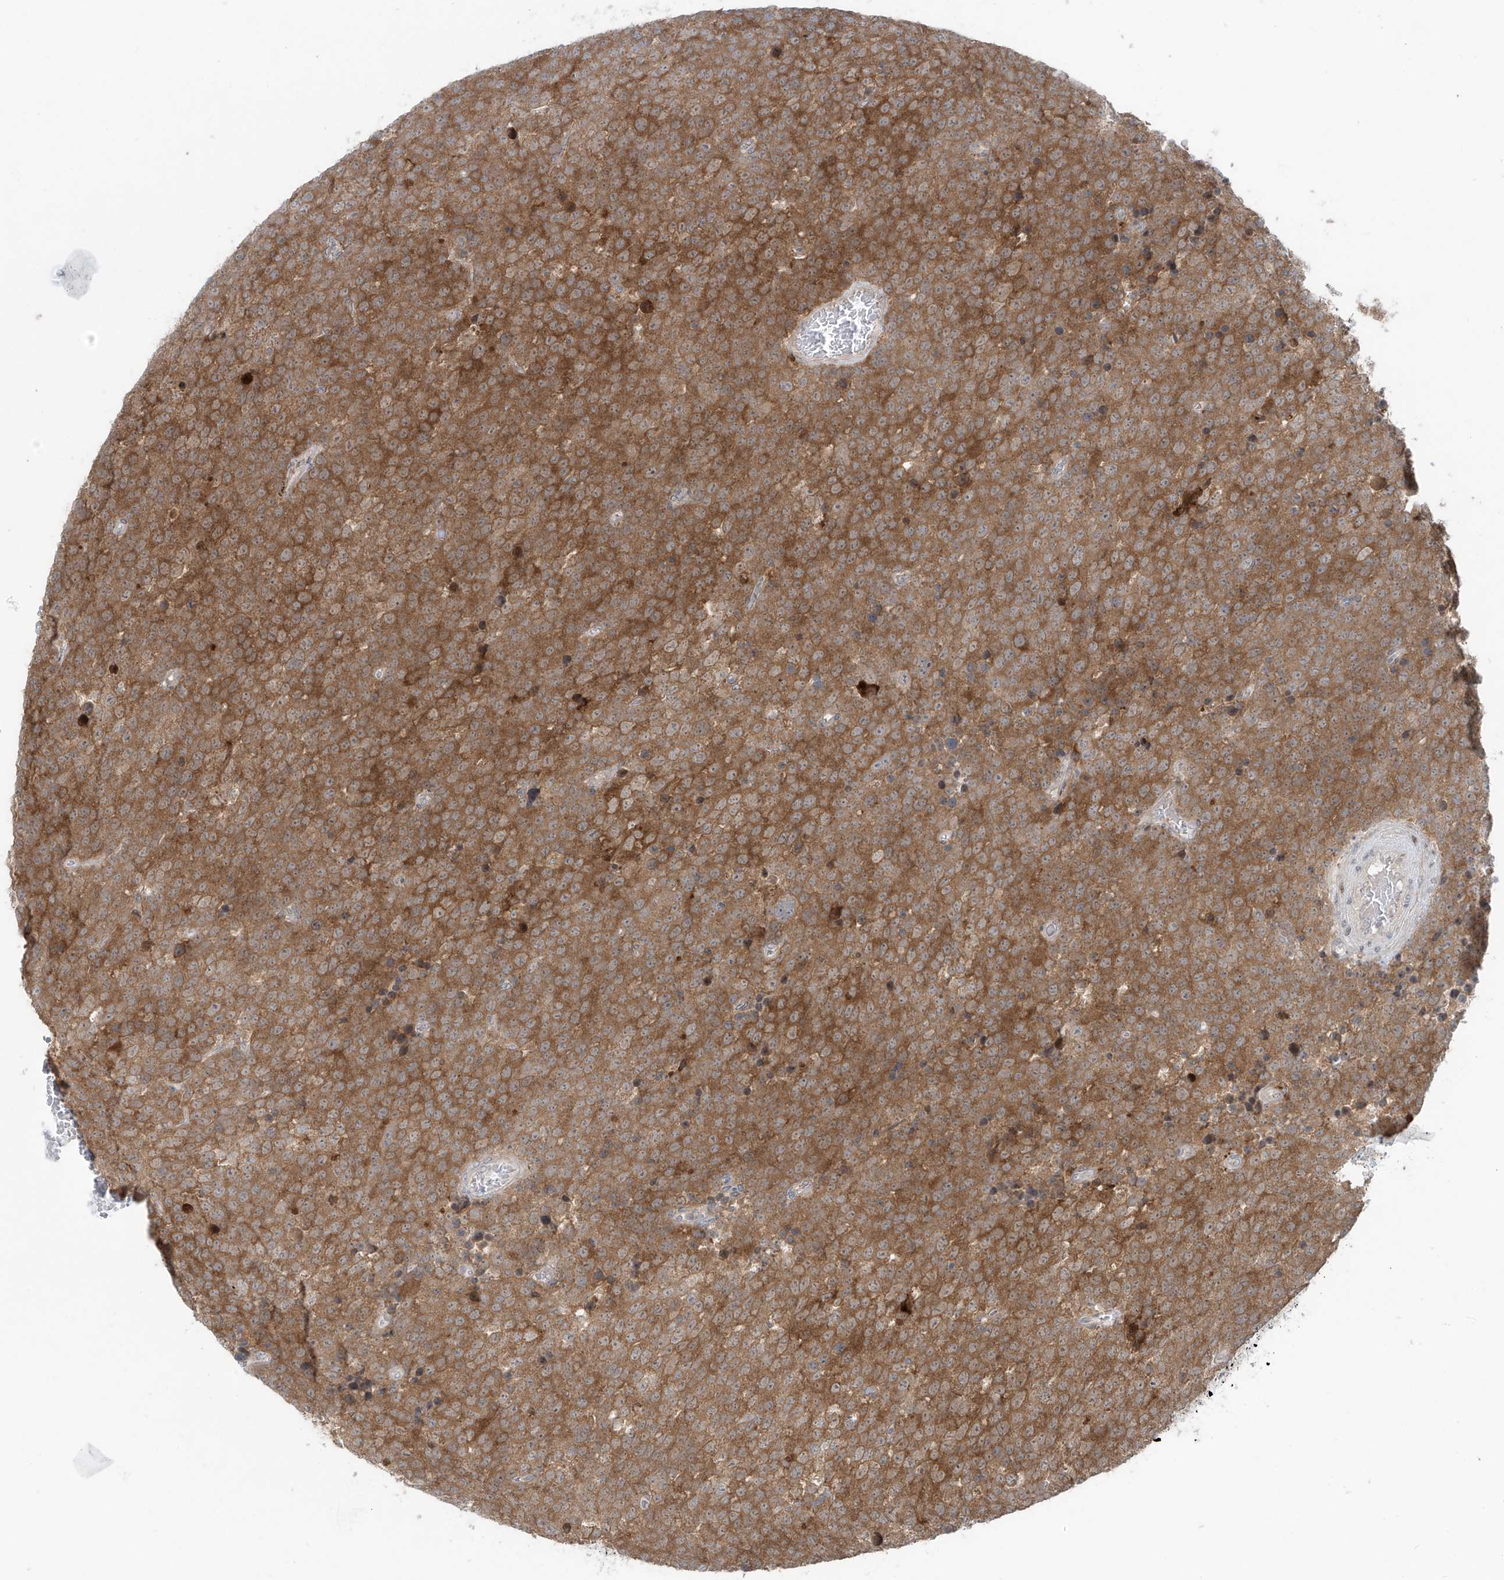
{"staining": {"intensity": "moderate", "quantity": ">75%", "location": "cytoplasmic/membranous"}, "tissue": "testis cancer", "cell_type": "Tumor cells", "image_type": "cancer", "snomed": [{"axis": "morphology", "description": "Seminoma, NOS"}, {"axis": "topography", "description": "Testis"}], "caption": "The photomicrograph shows staining of seminoma (testis), revealing moderate cytoplasmic/membranous protein staining (brown color) within tumor cells.", "gene": "PPAT", "patient": {"sex": "male", "age": 71}}